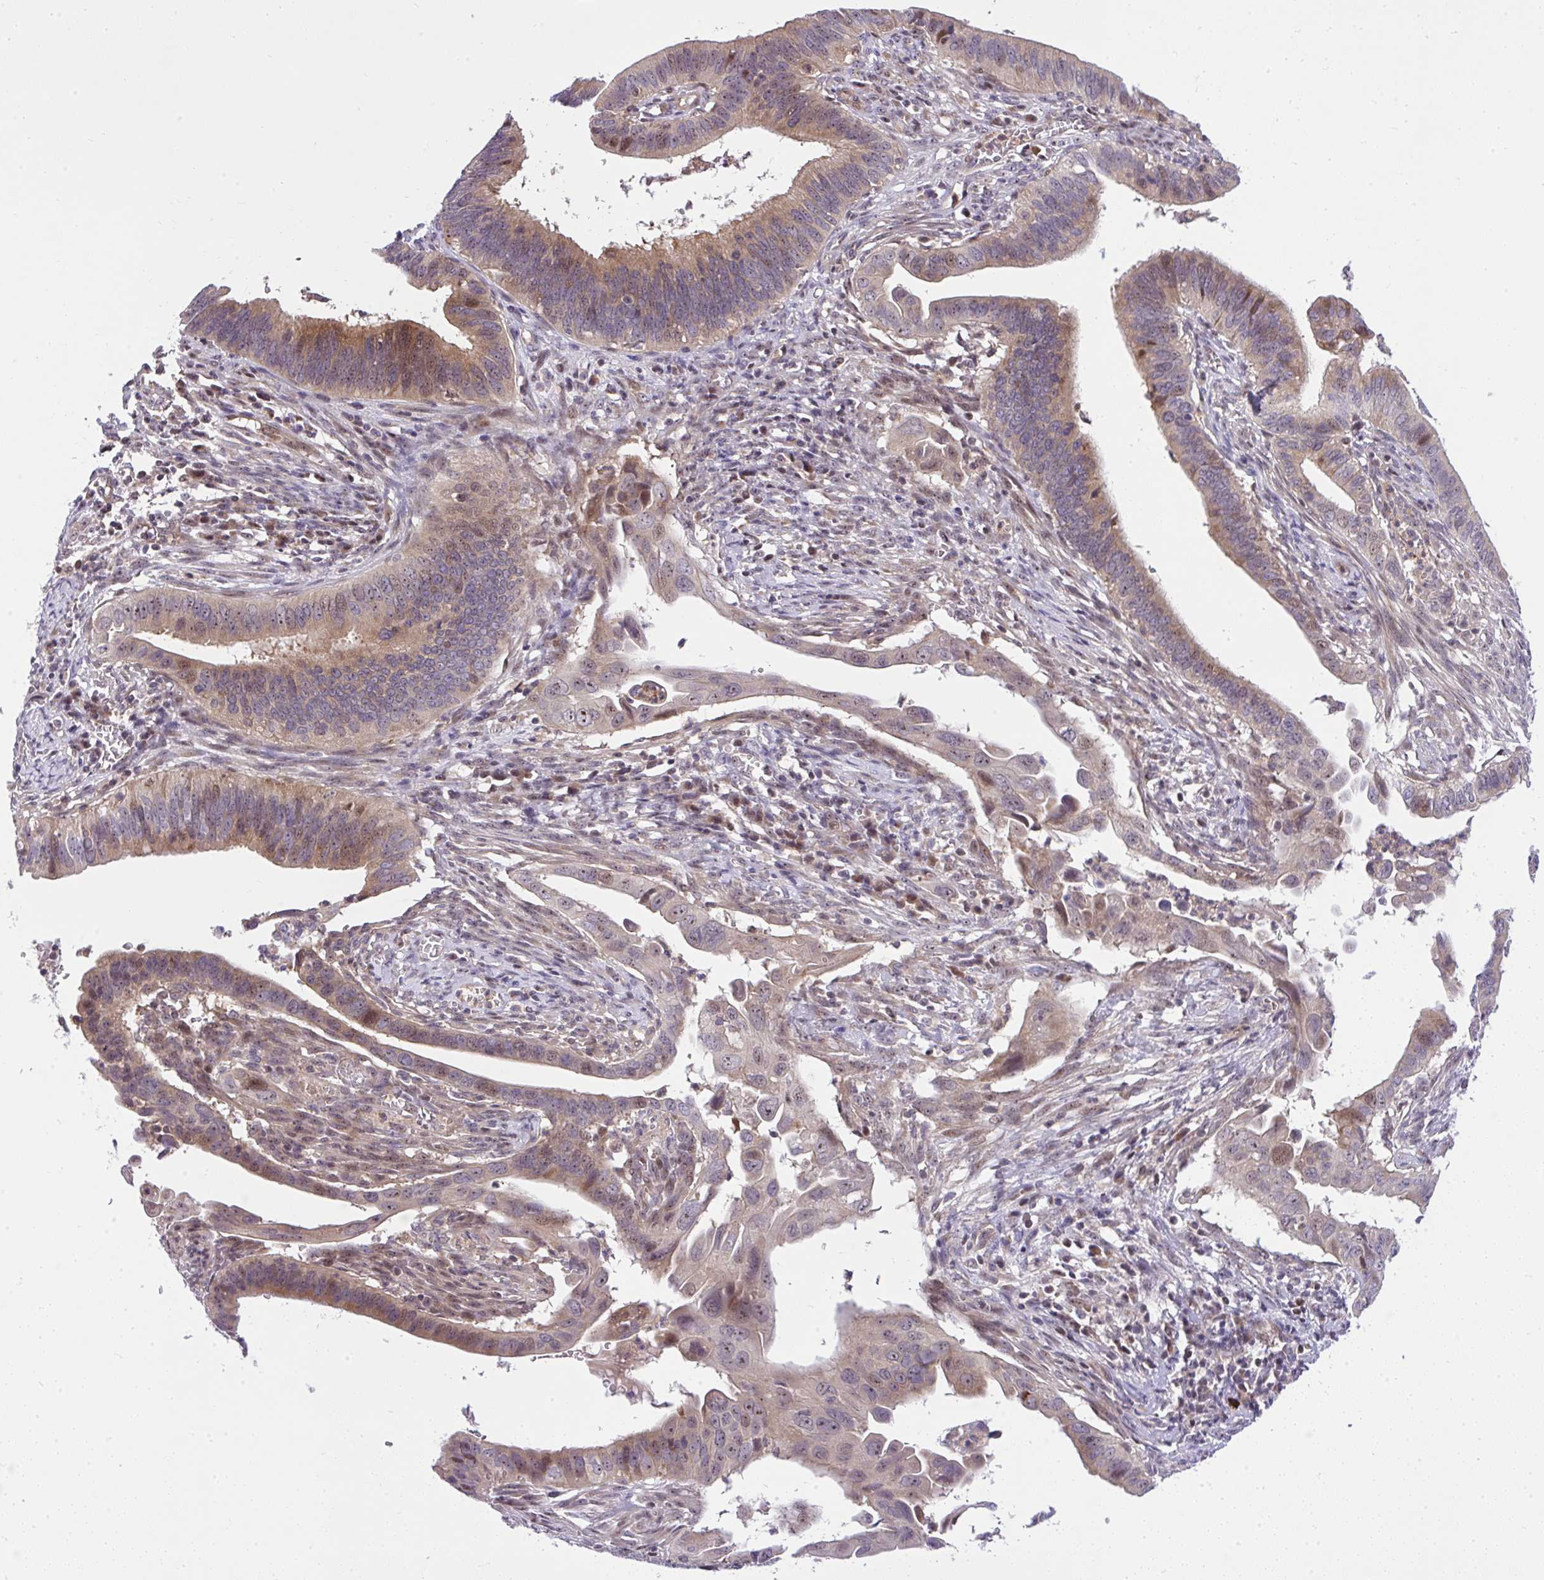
{"staining": {"intensity": "moderate", "quantity": ">75%", "location": "cytoplasmic/membranous,nuclear"}, "tissue": "cervical cancer", "cell_type": "Tumor cells", "image_type": "cancer", "snomed": [{"axis": "morphology", "description": "Adenocarcinoma, NOS"}, {"axis": "topography", "description": "Cervix"}], "caption": "A high-resolution image shows IHC staining of cervical cancer (adenocarcinoma), which shows moderate cytoplasmic/membranous and nuclear expression in about >75% of tumor cells.", "gene": "CHIA", "patient": {"sex": "female", "age": 42}}